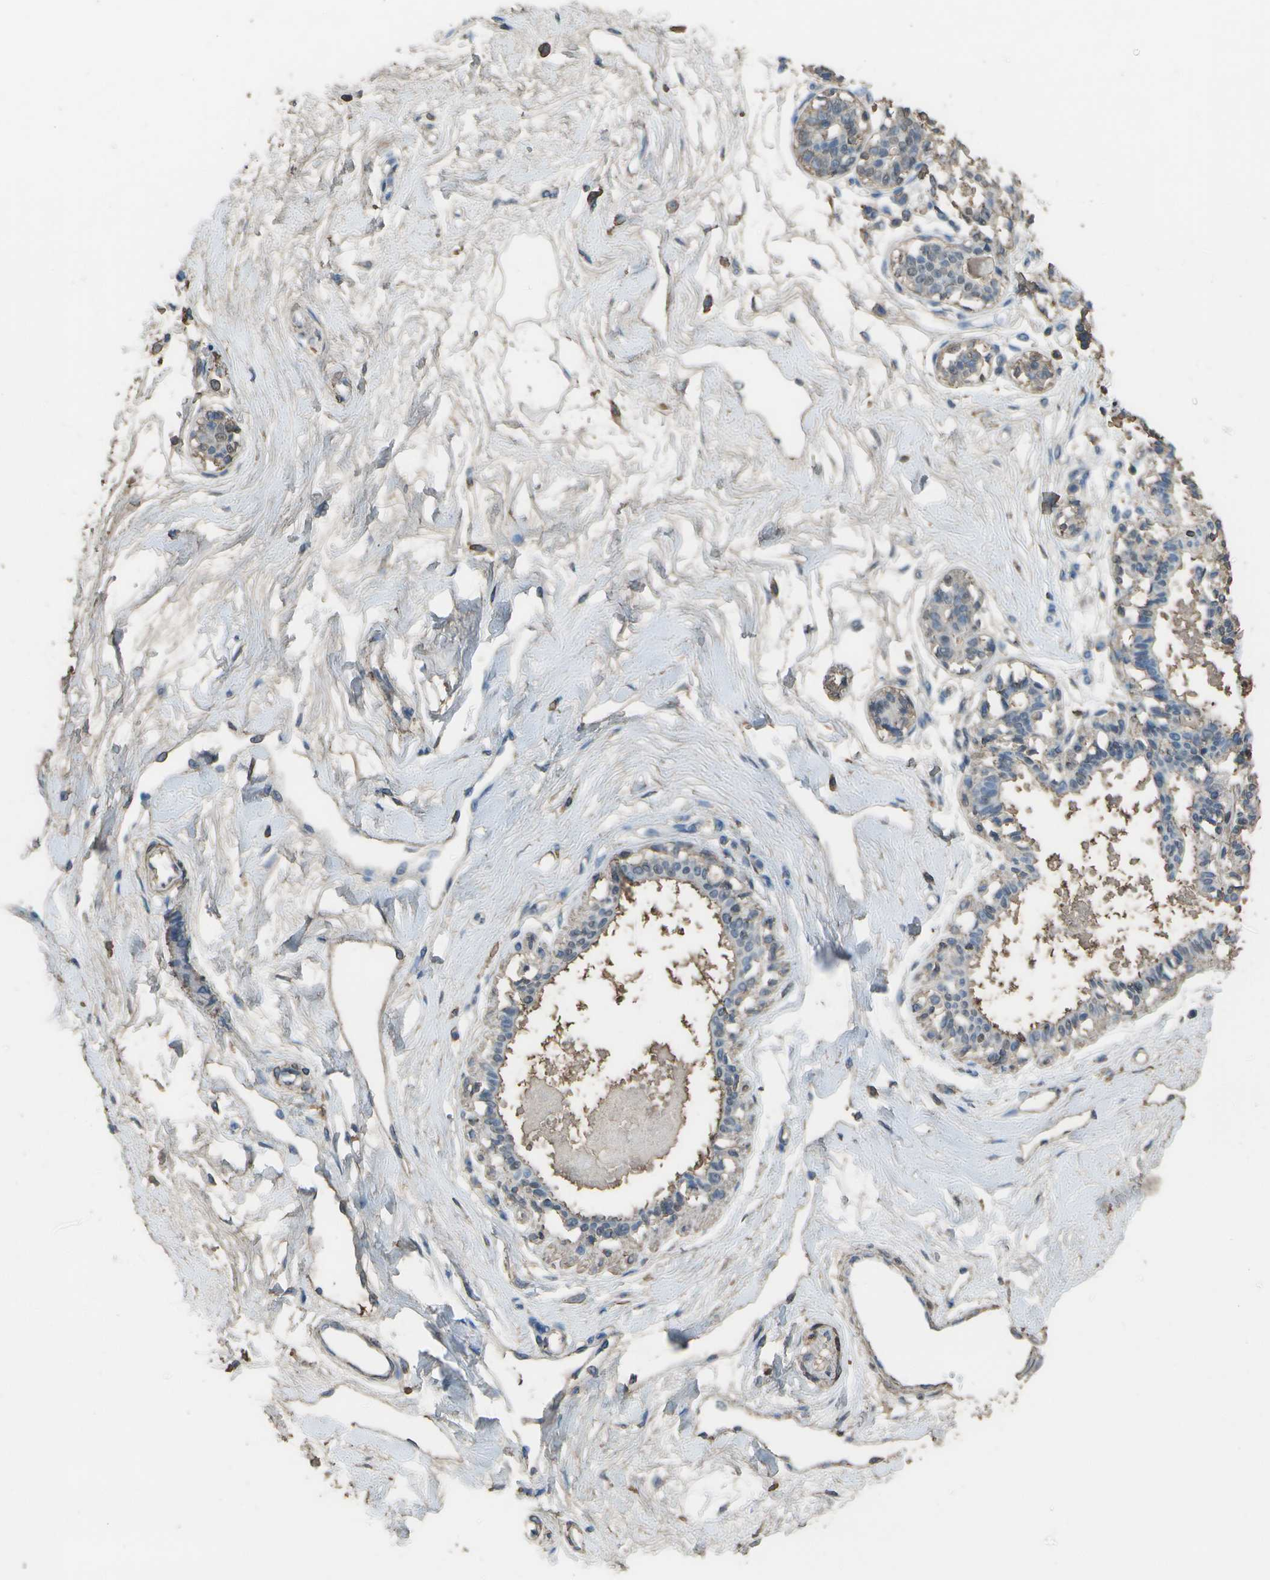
{"staining": {"intensity": "negative", "quantity": "none", "location": "none"}, "tissue": "breast", "cell_type": "Adipocytes", "image_type": "normal", "snomed": [{"axis": "morphology", "description": "Normal tissue, NOS"}, {"axis": "topography", "description": "Breast"}], "caption": "Immunohistochemistry (IHC) image of unremarkable human breast stained for a protein (brown), which shows no staining in adipocytes. (Brightfield microscopy of DAB (3,3'-diaminobenzidine) immunohistochemistry at high magnification).", "gene": "CYP4F11", "patient": {"sex": "female", "age": 45}}